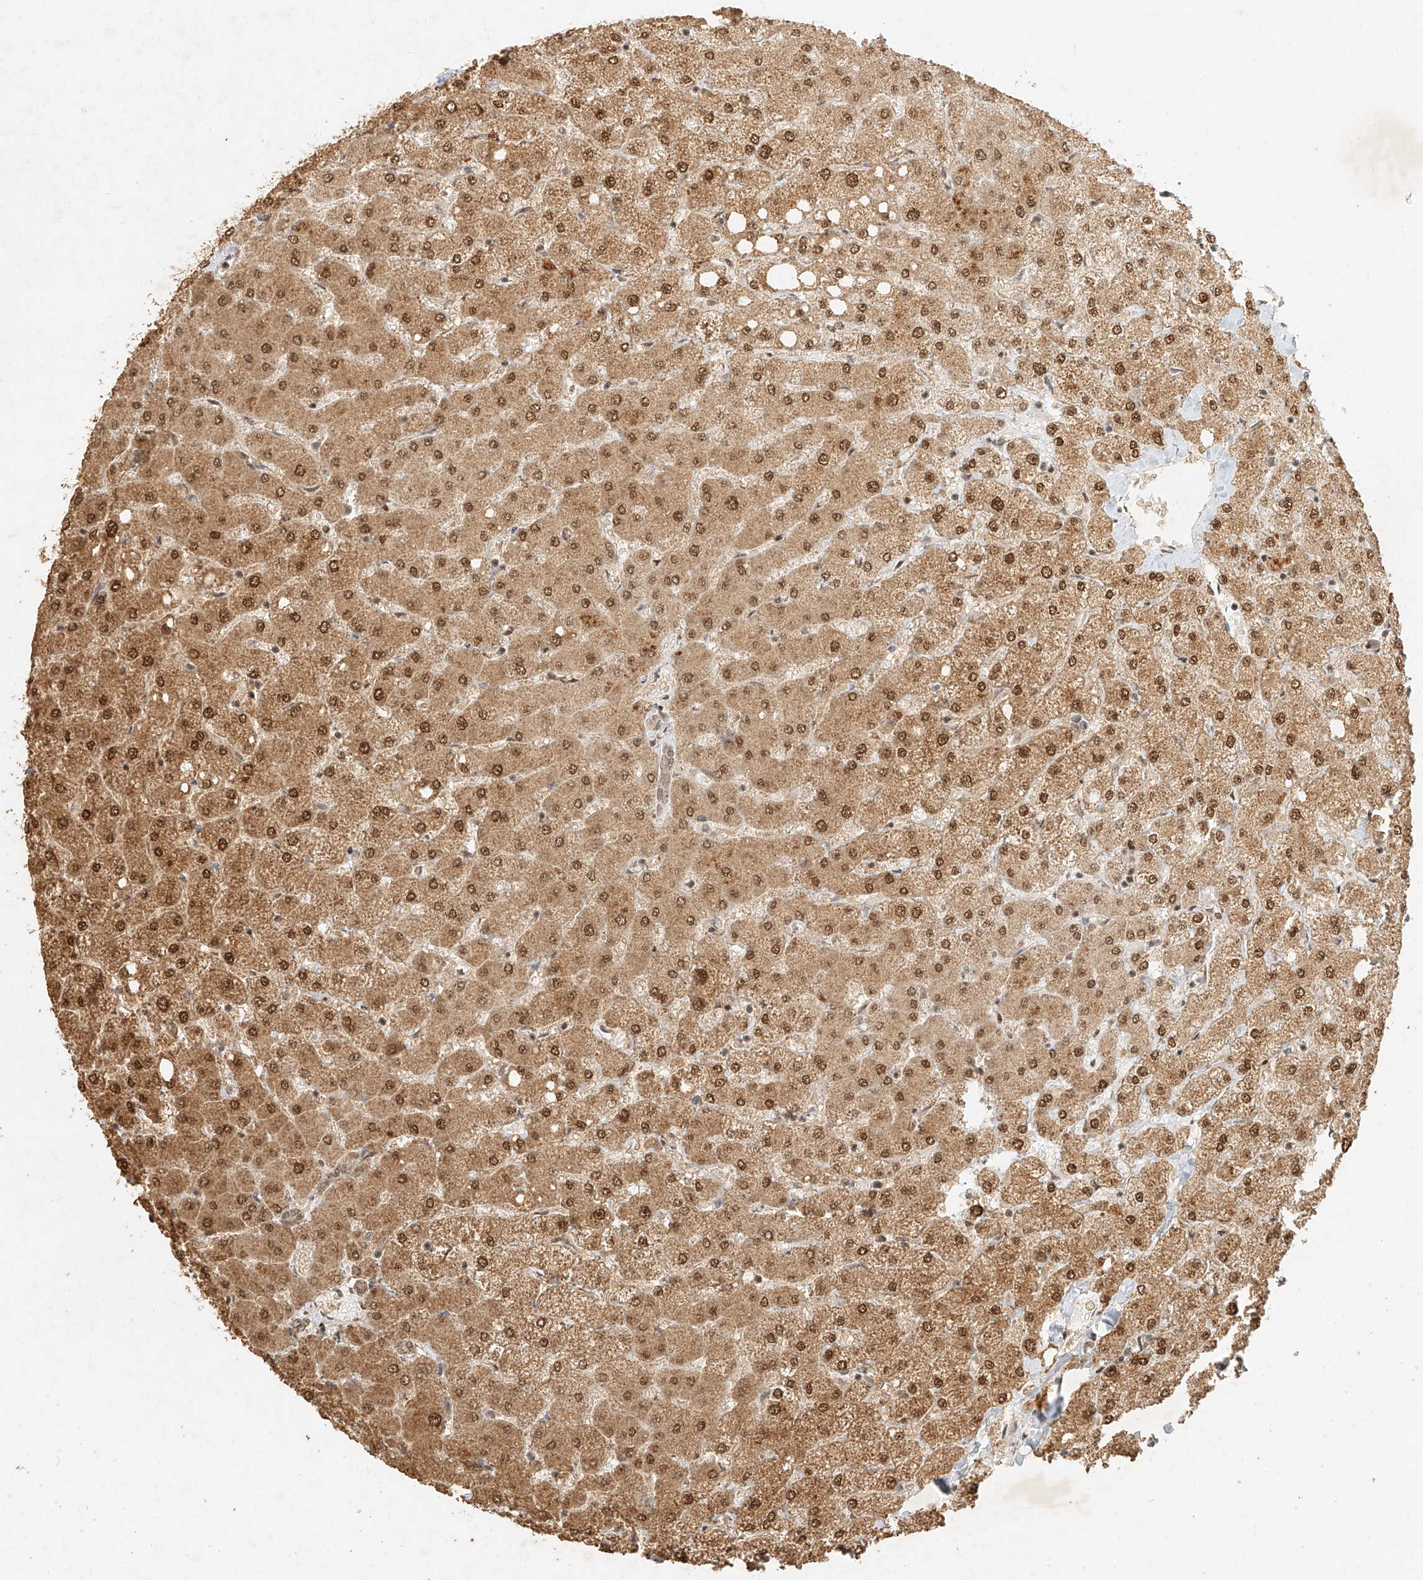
{"staining": {"intensity": "weak", "quantity": ">75%", "location": "cytoplasmic/membranous,nuclear"}, "tissue": "liver", "cell_type": "Cholangiocytes", "image_type": "normal", "snomed": [{"axis": "morphology", "description": "Normal tissue, NOS"}, {"axis": "topography", "description": "Liver"}], "caption": "Immunohistochemical staining of normal human liver shows weak cytoplasmic/membranous,nuclear protein expression in approximately >75% of cholangiocytes.", "gene": "CXorf58", "patient": {"sex": "female", "age": 54}}